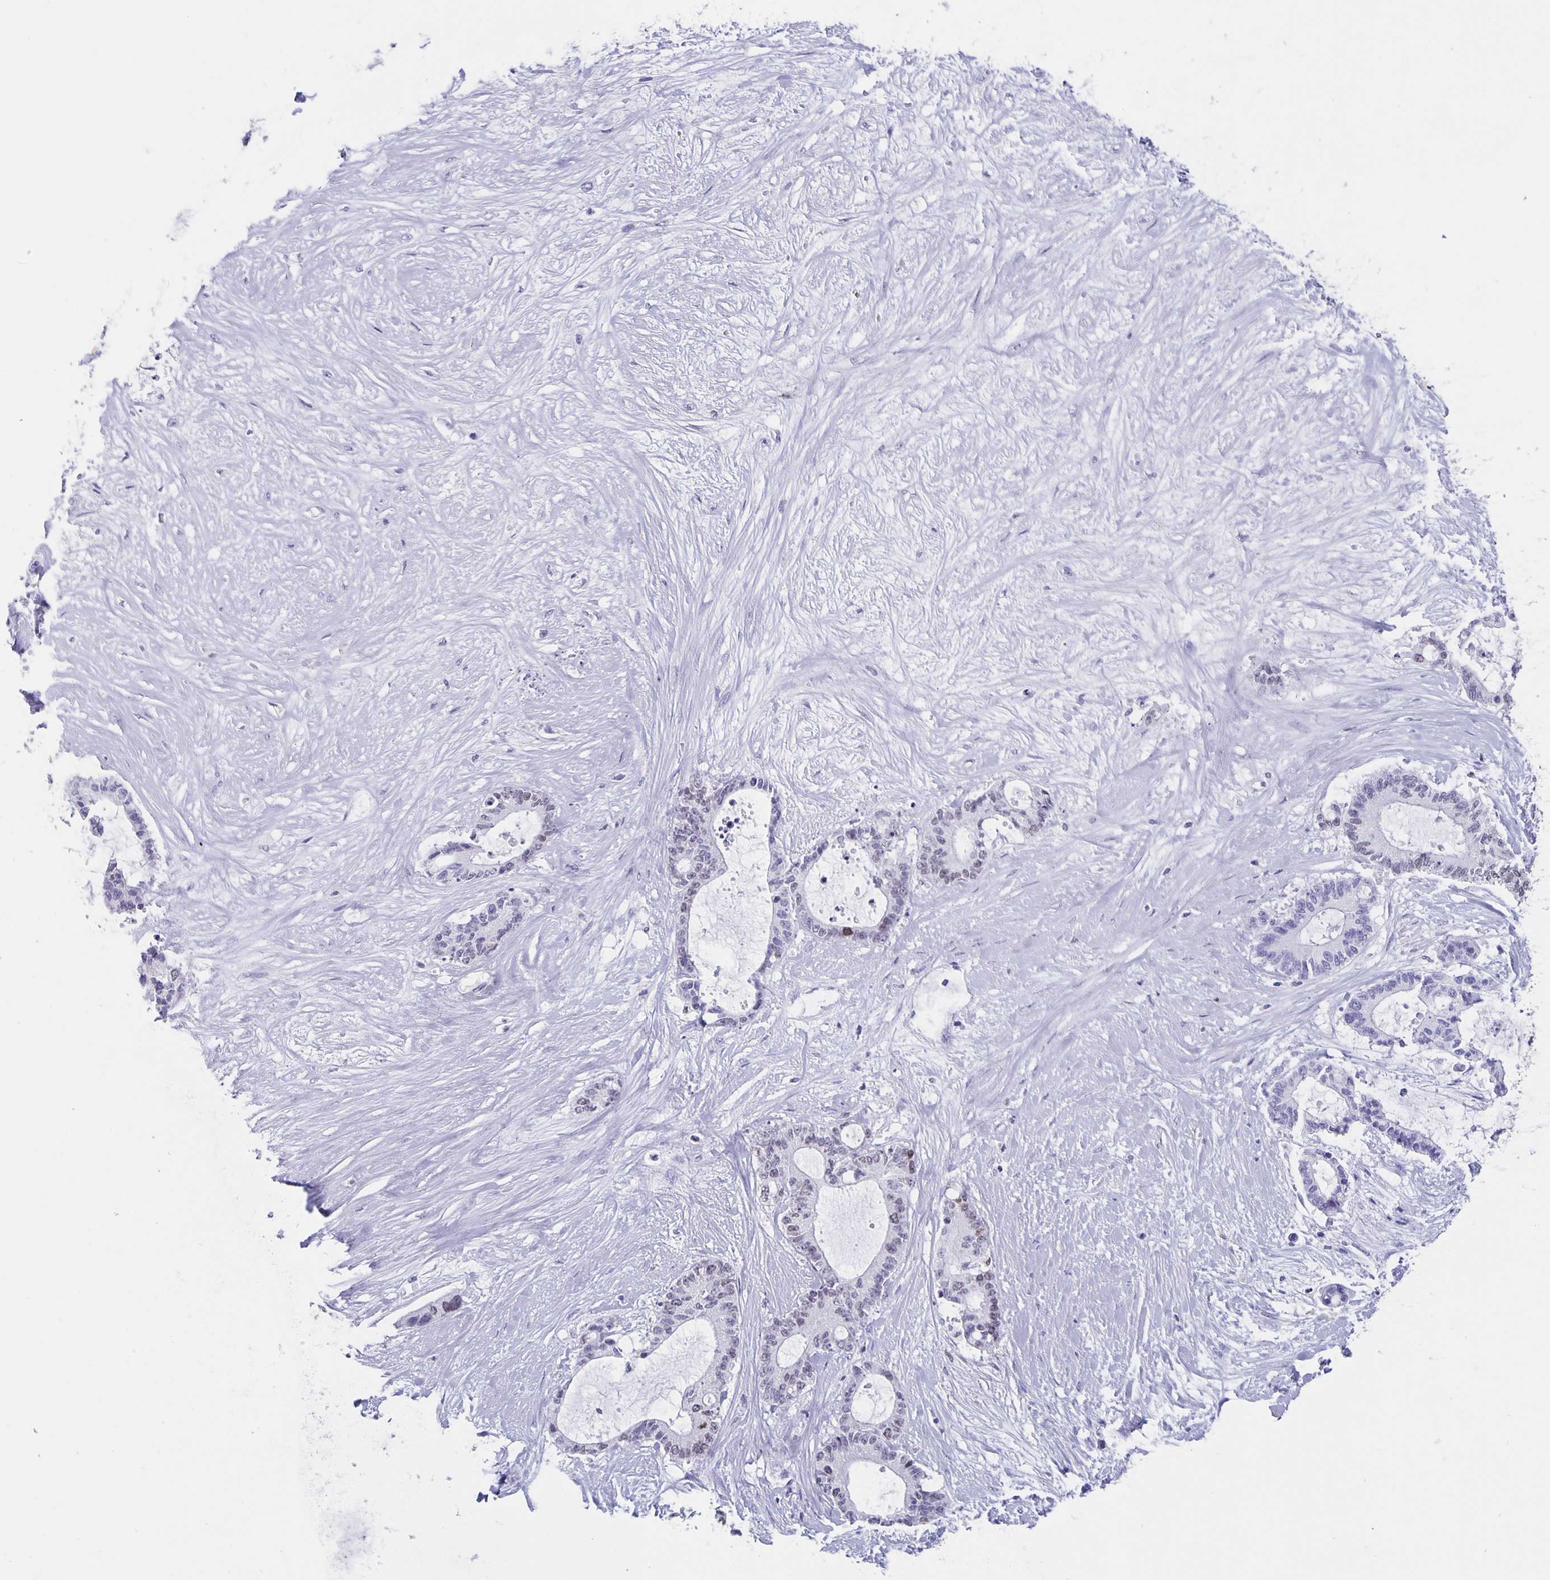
{"staining": {"intensity": "weak", "quantity": "<25%", "location": "nuclear"}, "tissue": "liver cancer", "cell_type": "Tumor cells", "image_type": "cancer", "snomed": [{"axis": "morphology", "description": "Normal tissue, NOS"}, {"axis": "morphology", "description": "Cholangiocarcinoma"}, {"axis": "topography", "description": "Liver"}, {"axis": "topography", "description": "Peripheral nerve tissue"}], "caption": "There is no significant staining in tumor cells of liver cancer. (DAB immunohistochemistry (IHC) visualized using brightfield microscopy, high magnification).", "gene": "SATB2", "patient": {"sex": "female", "age": 73}}